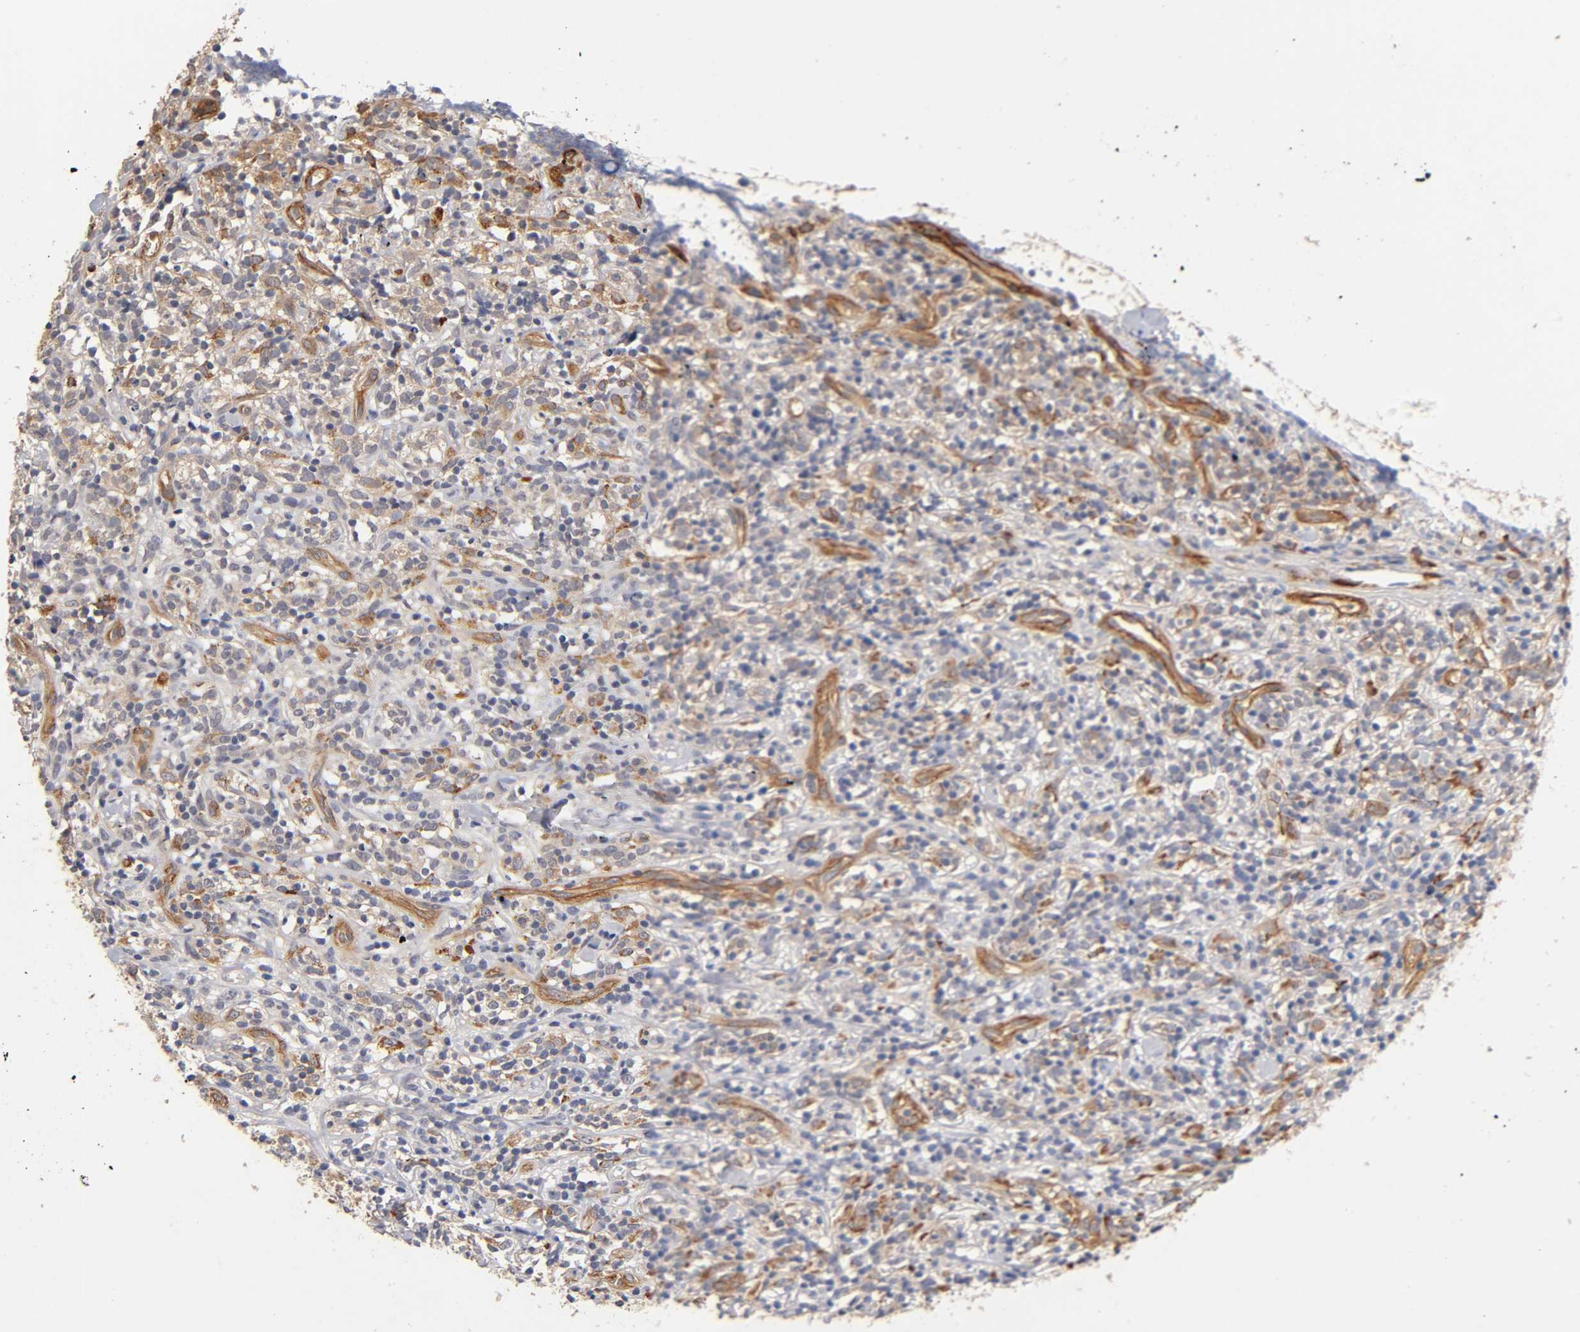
{"staining": {"intensity": "moderate", "quantity": "25%-75%", "location": "cytoplasmic/membranous"}, "tissue": "lymphoma", "cell_type": "Tumor cells", "image_type": "cancer", "snomed": [{"axis": "morphology", "description": "Malignant lymphoma, non-Hodgkin's type, High grade"}, {"axis": "topography", "description": "Lymph node"}], "caption": "Human malignant lymphoma, non-Hodgkin's type (high-grade) stained for a protein (brown) displays moderate cytoplasmic/membranous positive expression in approximately 25%-75% of tumor cells.", "gene": "LAMB1", "patient": {"sex": "female", "age": 73}}